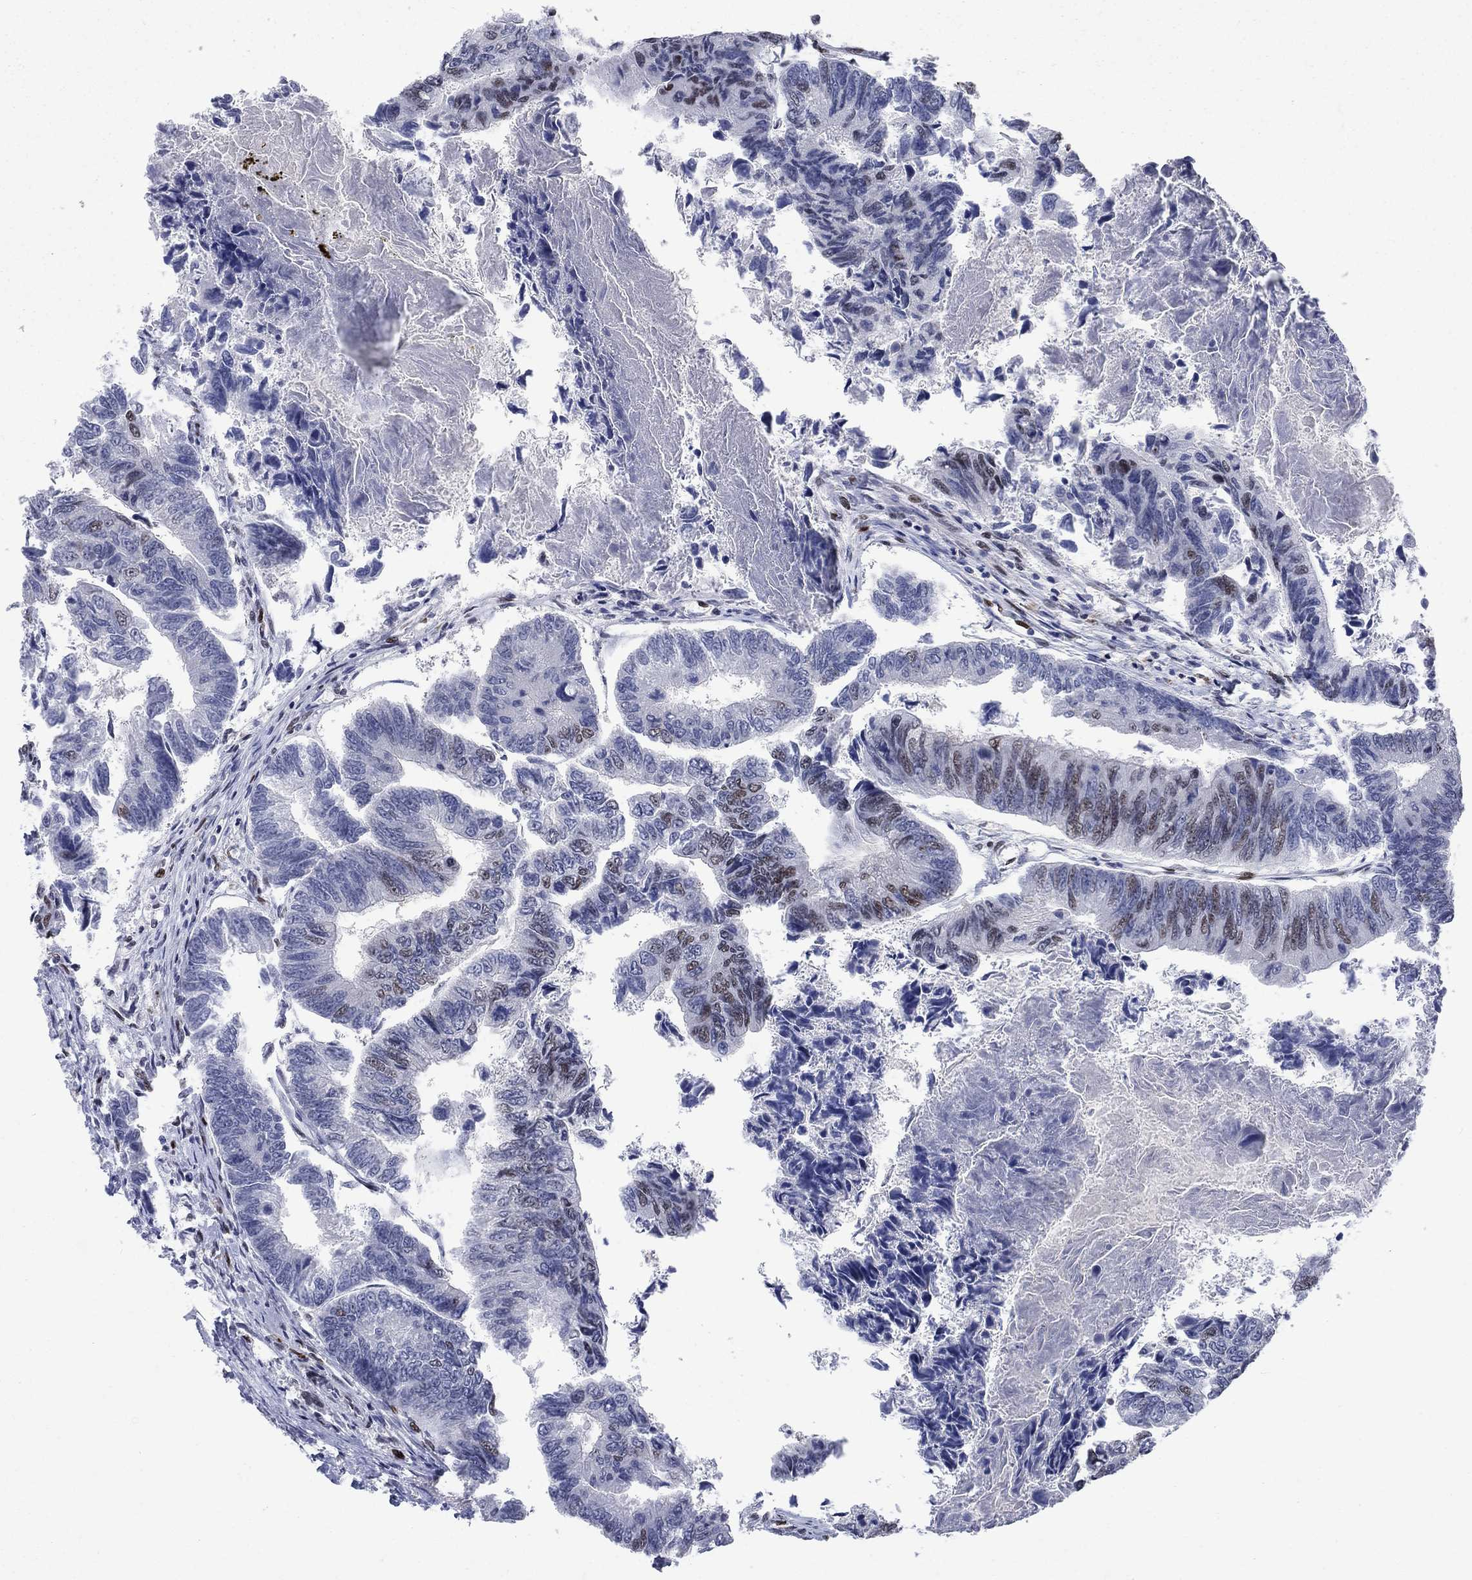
{"staining": {"intensity": "moderate", "quantity": "<25%", "location": "nuclear"}, "tissue": "colorectal cancer", "cell_type": "Tumor cells", "image_type": "cancer", "snomed": [{"axis": "morphology", "description": "Adenocarcinoma, NOS"}, {"axis": "topography", "description": "Colon"}], "caption": "Immunohistochemical staining of colorectal cancer demonstrates low levels of moderate nuclear protein staining in about <25% of tumor cells.", "gene": "HCFC1", "patient": {"sex": "female", "age": 65}}